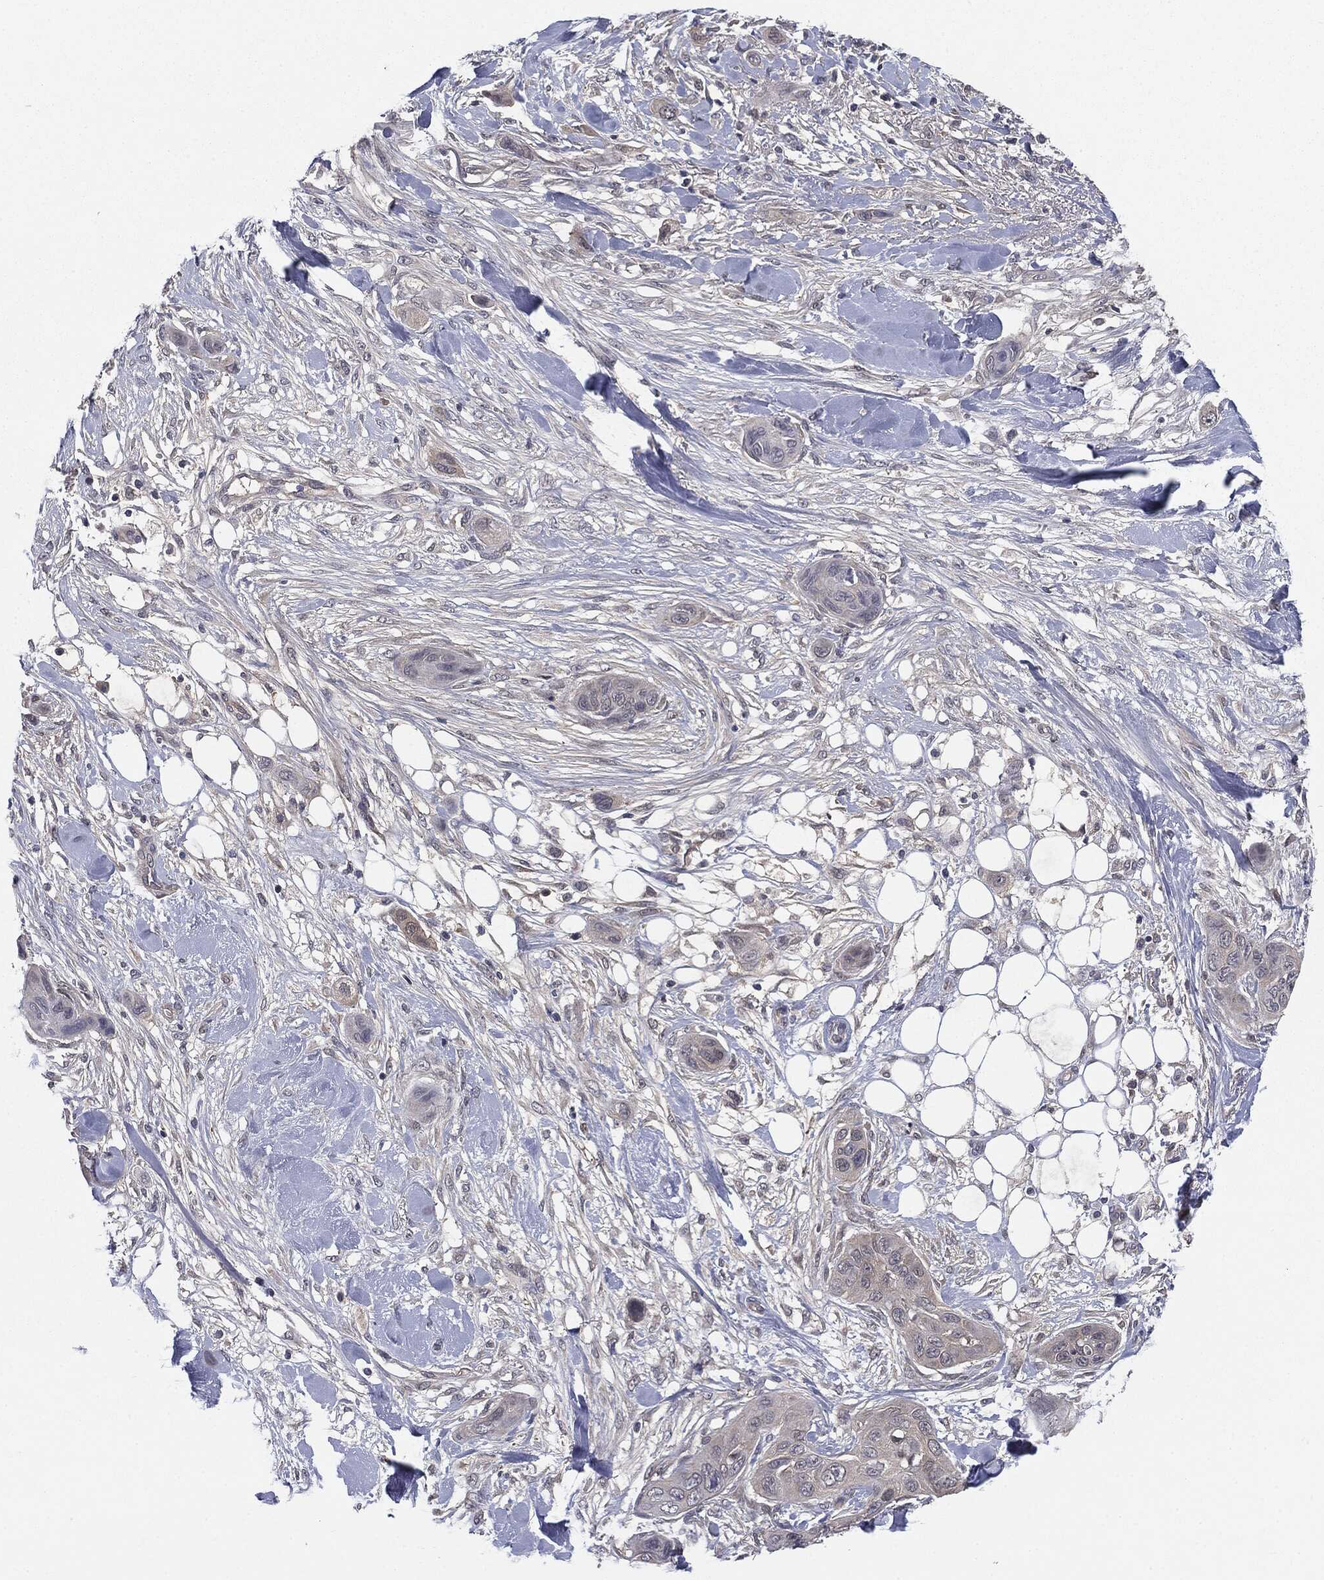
{"staining": {"intensity": "negative", "quantity": "none", "location": "none"}, "tissue": "skin cancer", "cell_type": "Tumor cells", "image_type": "cancer", "snomed": [{"axis": "morphology", "description": "Squamous cell carcinoma, NOS"}, {"axis": "topography", "description": "Skin"}], "caption": "Immunohistochemical staining of human skin cancer (squamous cell carcinoma) exhibits no significant expression in tumor cells. (IHC, brightfield microscopy, high magnification).", "gene": "KRT7", "patient": {"sex": "male", "age": 78}}